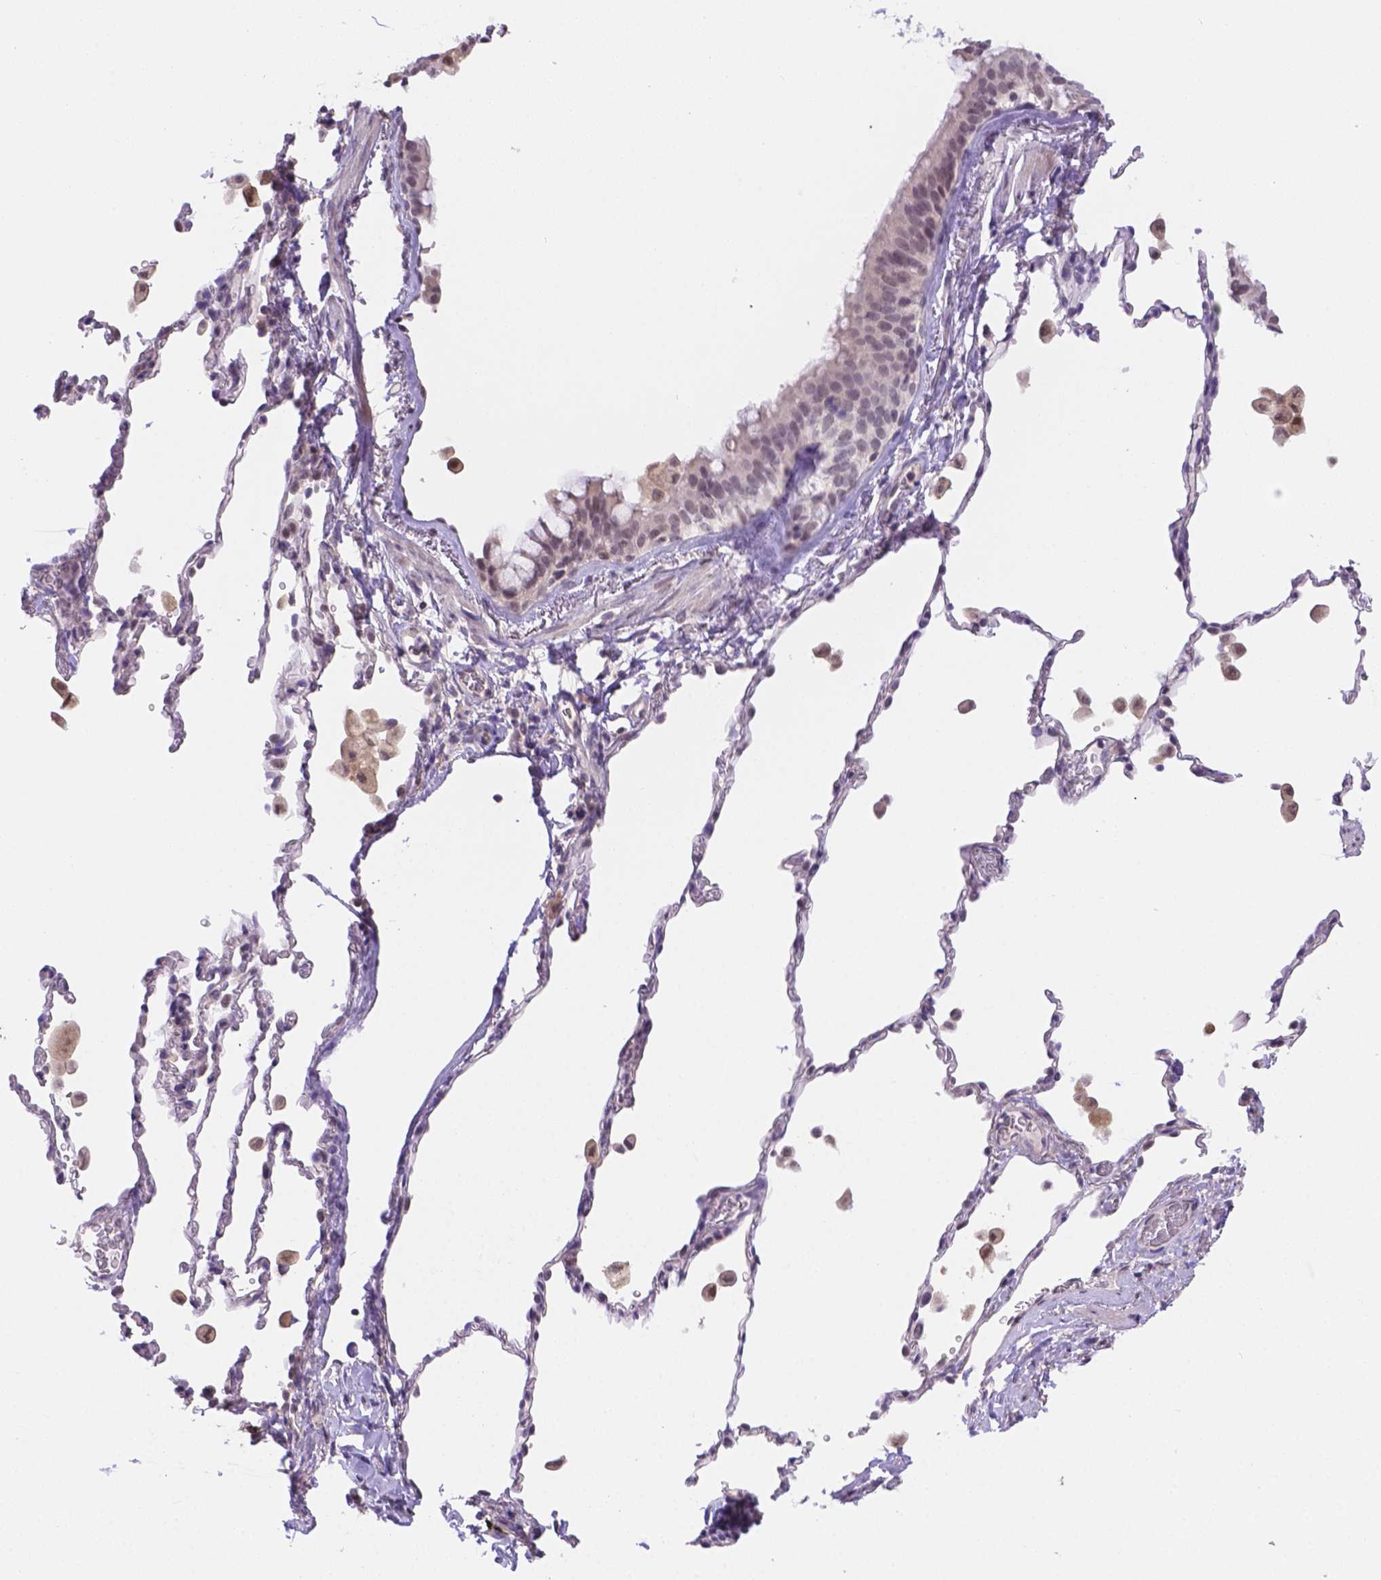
{"staining": {"intensity": "weak", "quantity": "<25%", "location": "cytoplasmic/membranous"}, "tissue": "bronchus", "cell_type": "Respiratory epithelial cells", "image_type": "normal", "snomed": [{"axis": "morphology", "description": "Normal tissue, NOS"}, {"axis": "topography", "description": "Bronchus"}, {"axis": "topography", "description": "Lung"}], "caption": "This histopathology image is of unremarkable bronchus stained with immunohistochemistry to label a protein in brown with the nuclei are counter-stained blue. There is no staining in respiratory epithelial cells. The staining was performed using DAB (3,3'-diaminobenzidine) to visualize the protein expression in brown, while the nuclei were stained in blue with hematoxylin (Magnification: 20x).", "gene": "NXPE2", "patient": {"sex": "male", "age": 54}}